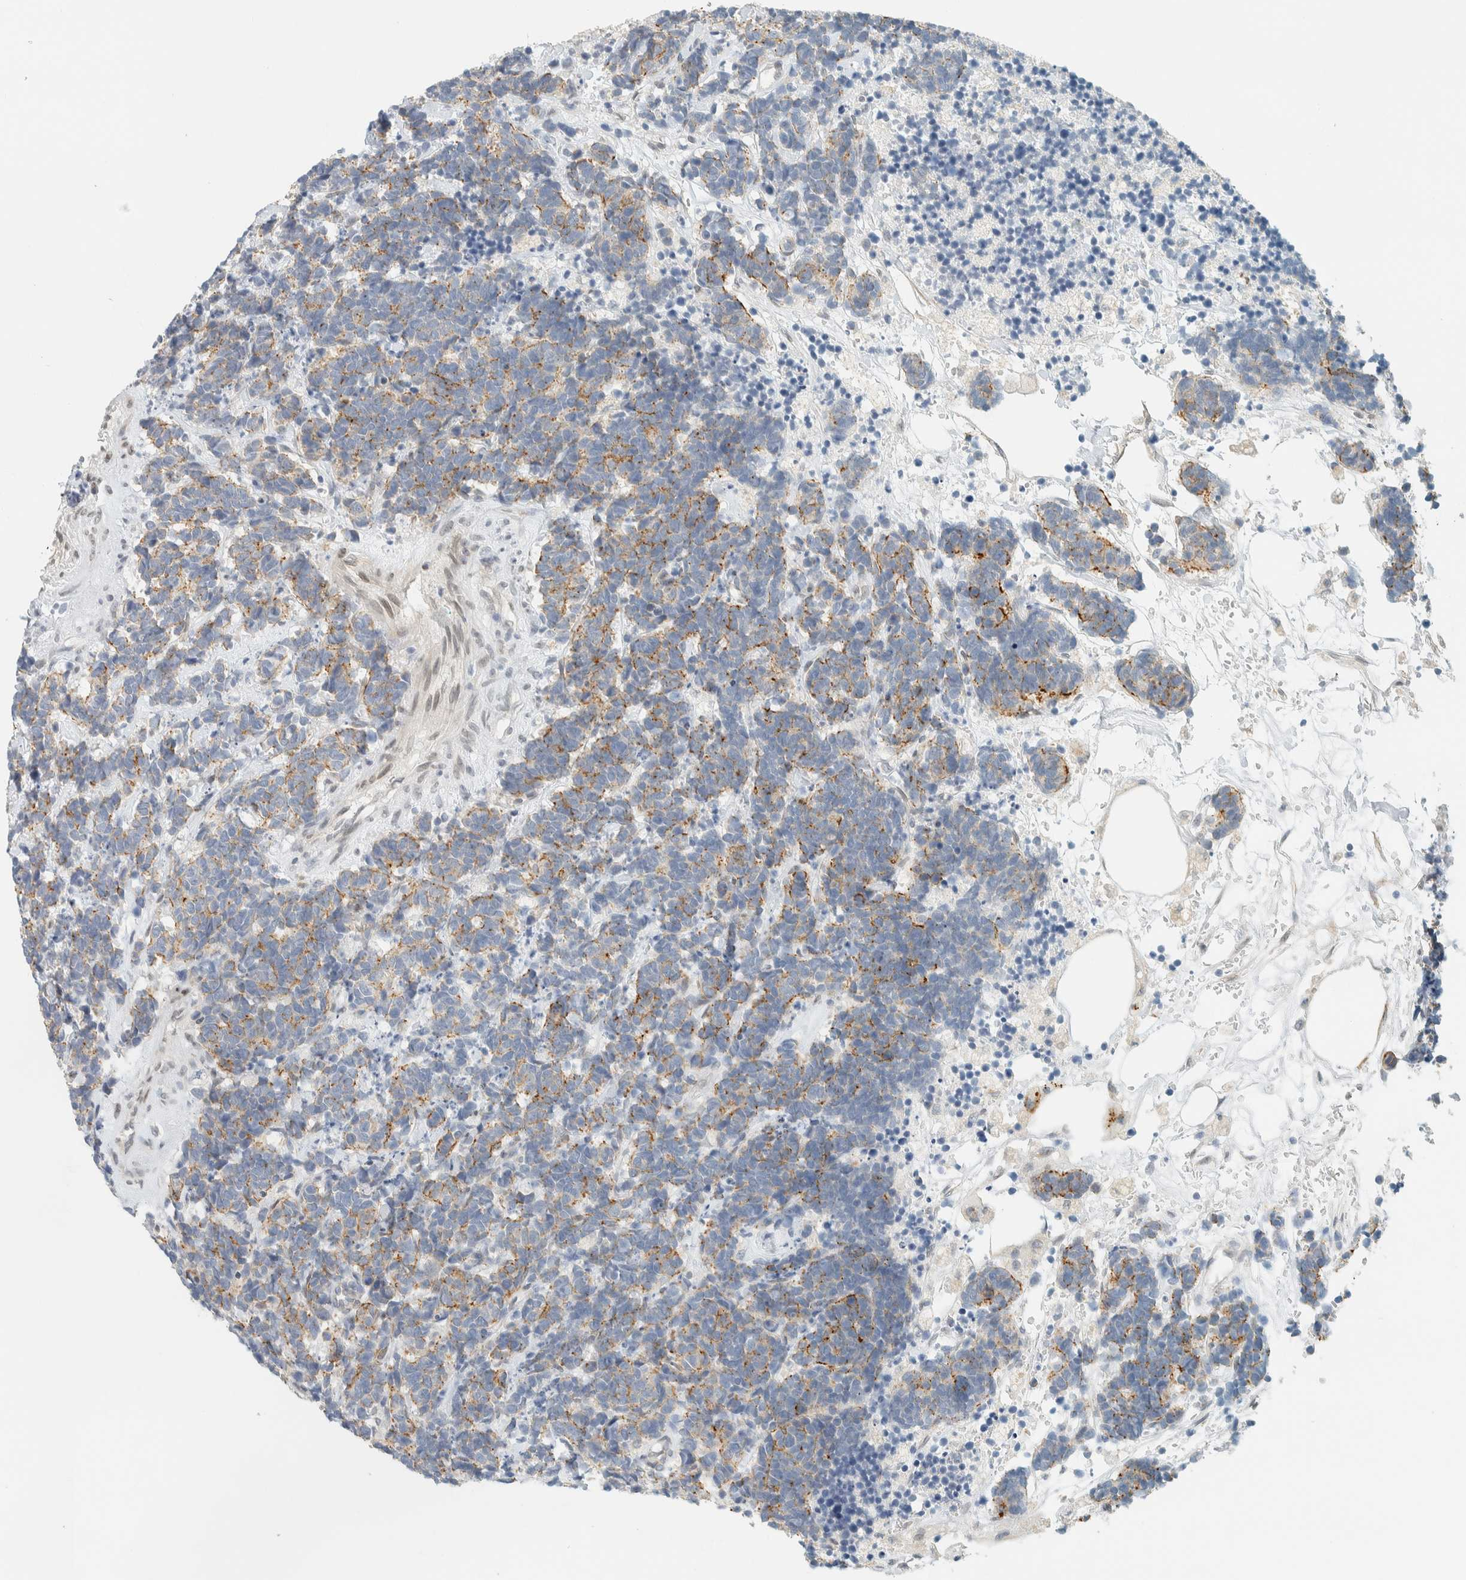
{"staining": {"intensity": "moderate", "quantity": "<25%", "location": "cytoplasmic/membranous"}, "tissue": "carcinoid", "cell_type": "Tumor cells", "image_type": "cancer", "snomed": [{"axis": "morphology", "description": "Carcinoma, NOS"}, {"axis": "morphology", "description": "Carcinoid, malignant, NOS"}, {"axis": "topography", "description": "Urinary bladder"}], "caption": "Carcinoma stained with IHC demonstrates moderate cytoplasmic/membranous staining in about <25% of tumor cells.", "gene": "C1QTNF12", "patient": {"sex": "male", "age": 57}}